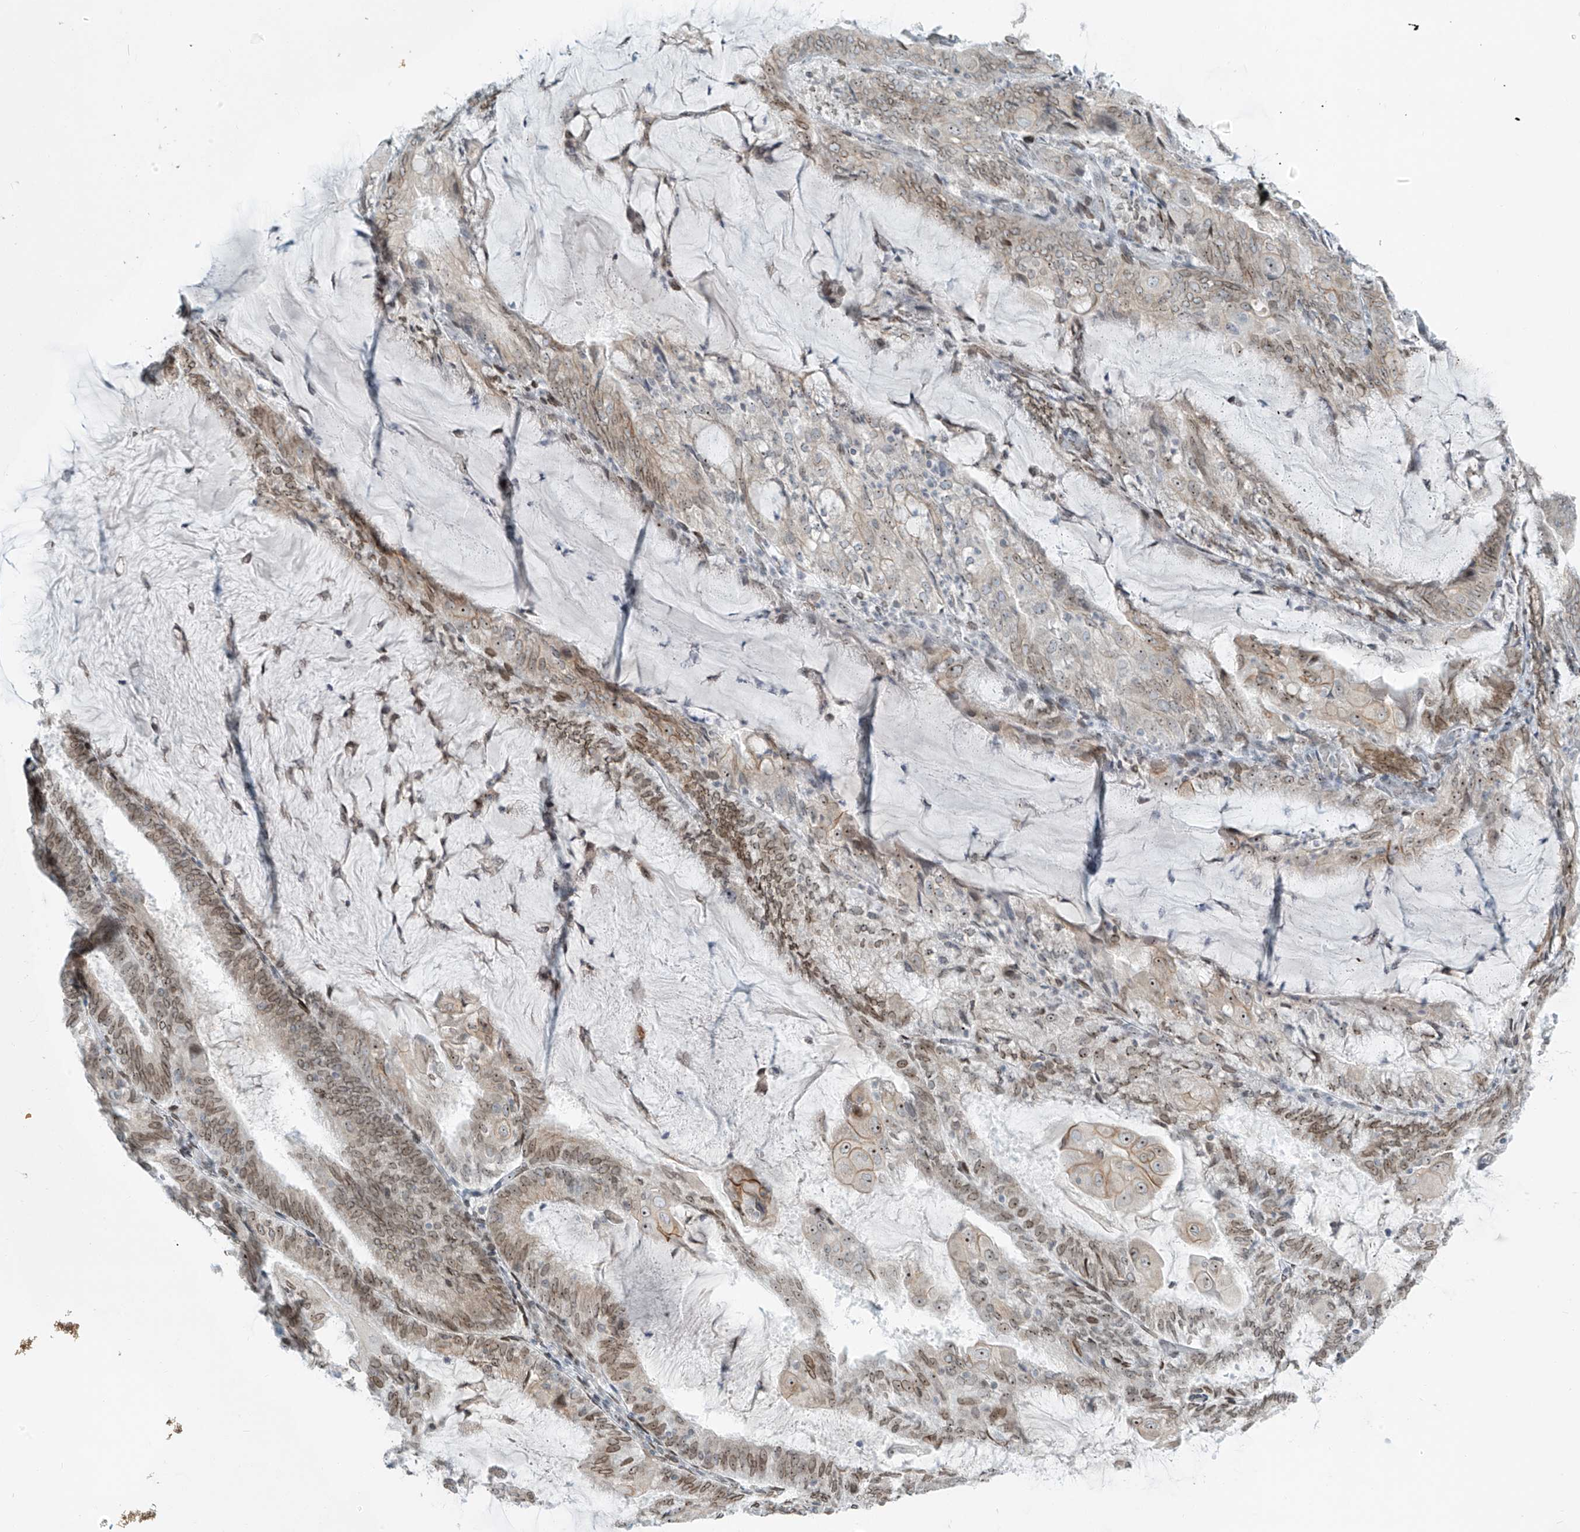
{"staining": {"intensity": "moderate", "quantity": "25%-75%", "location": "cytoplasmic/membranous,nuclear"}, "tissue": "endometrial cancer", "cell_type": "Tumor cells", "image_type": "cancer", "snomed": [{"axis": "morphology", "description": "Adenocarcinoma, NOS"}, {"axis": "topography", "description": "Endometrium"}], "caption": "Immunohistochemistry (IHC) (DAB) staining of endometrial cancer shows moderate cytoplasmic/membranous and nuclear protein positivity in about 25%-75% of tumor cells. (DAB IHC with brightfield microscopy, high magnification).", "gene": "SAMD15", "patient": {"sex": "female", "age": 81}}